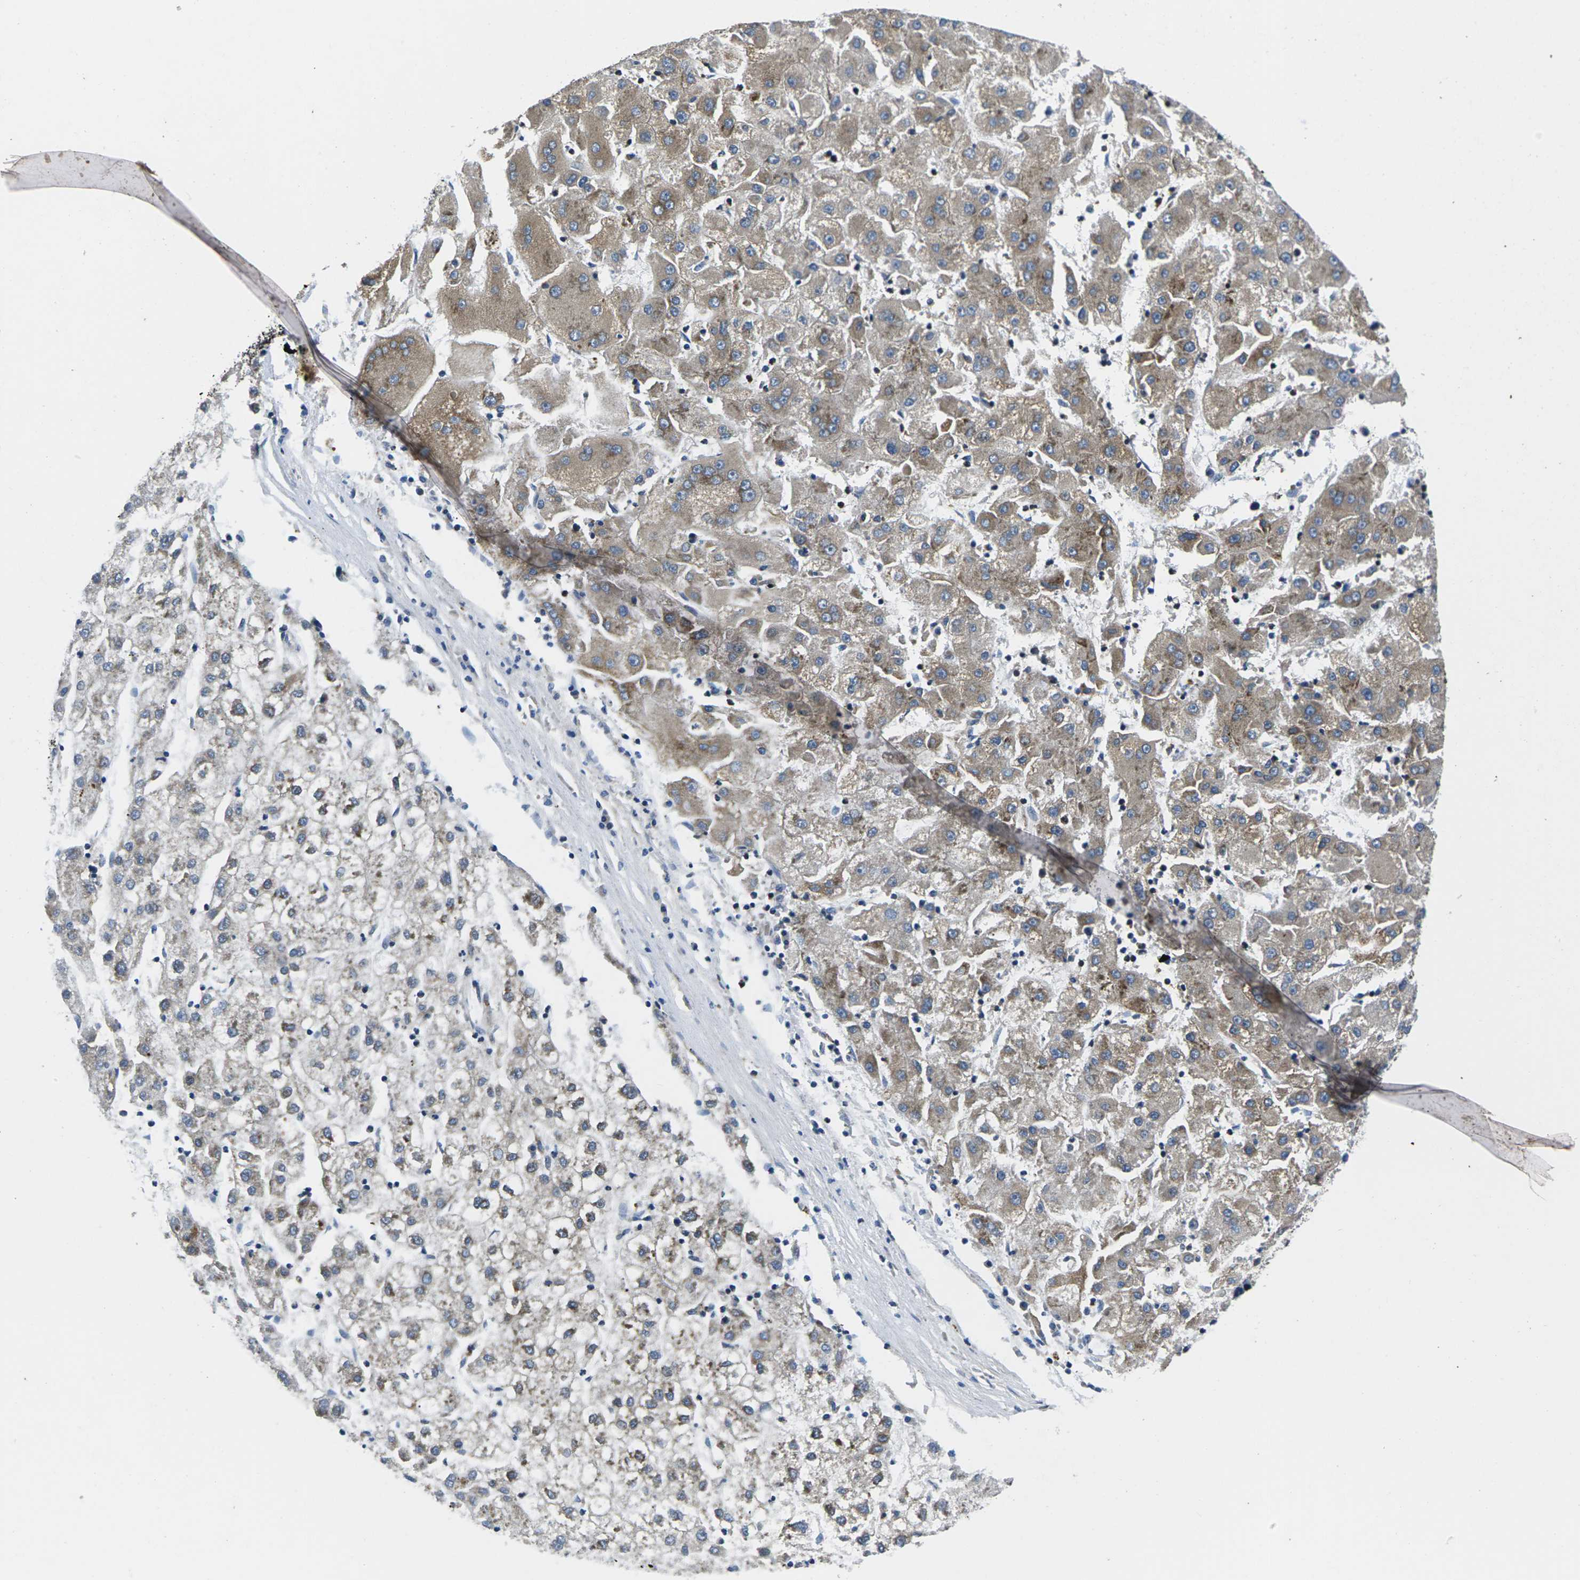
{"staining": {"intensity": "weak", "quantity": ">75%", "location": "cytoplasmic/membranous"}, "tissue": "liver cancer", "cell_type": "Tumor cells", "image_type": "cancer", "snomed": [{"axis": "morphology", "description": "Carcinoma, Hepatocellular, NOS"}, {"axis": "topography", "description": "Liver"}], "caption": "Immunohistochemical staining of hepatocellular carcinoma (liver) reveals low levels of weak cytoplasmic/membranous expression in approximately >75% of tumor cells.", "gene": "PLCE1", "patient": {"sex": "male", "age": 72}}